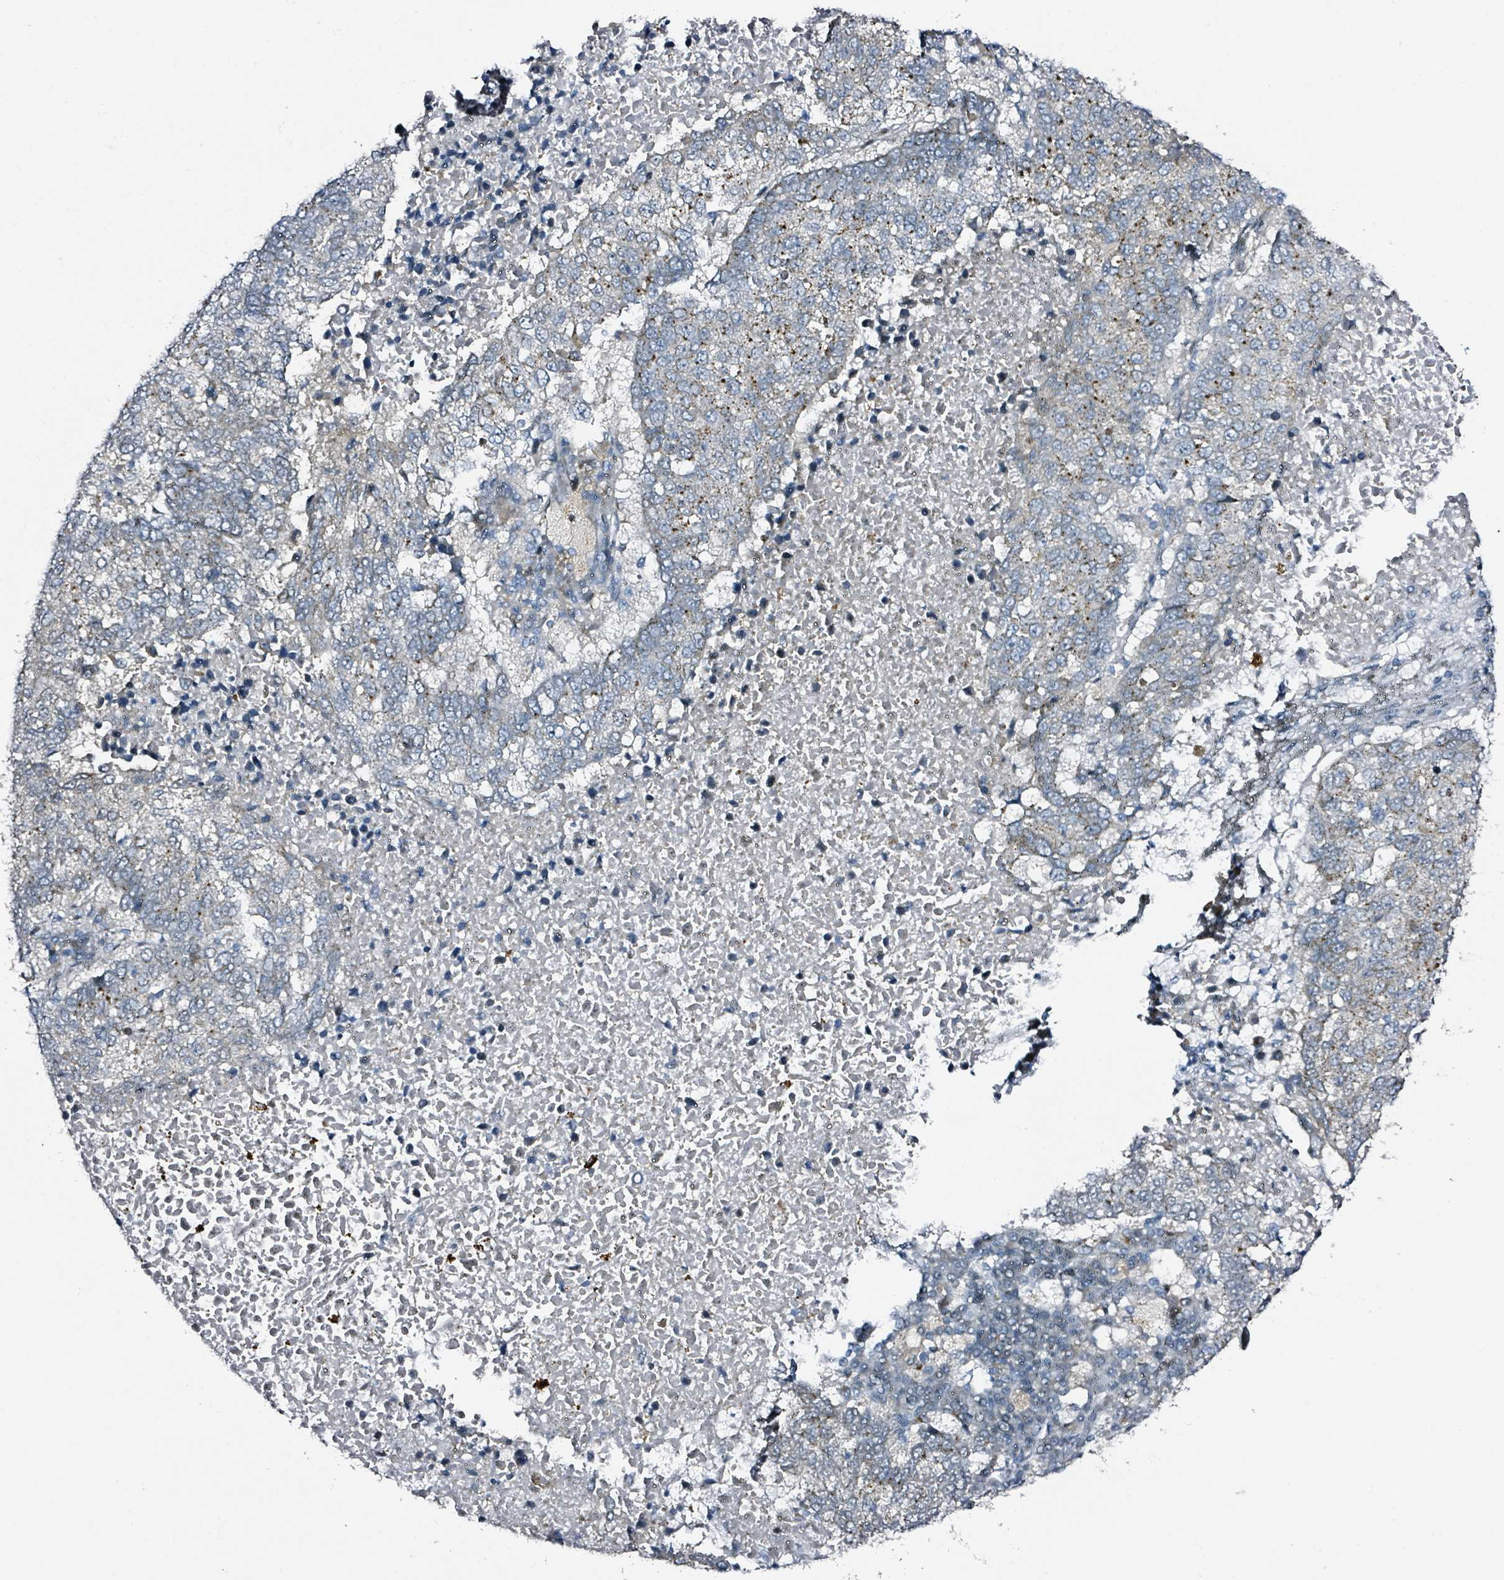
{"staining": {"intensity": "strong", "quantity": "<25%", "location": "cytoplasmic/membranous"}, "tissue": "lung cancer", "cell_type": "Tumor cells", "image_type": "cancer", "snomed": [{"axis": "morphology", "description": "Squamous cell carcinoma, NOS"}, {"axis": "topography", "description": "Lung"}], "caption": "Lung cancer stained for a protein (brown) exhibits strong cytoplasmic/membranous positive staining in about <25% of tumor cells.", "gene": "B3GAT3", "patient": {"sex": "male", "age": 73}}